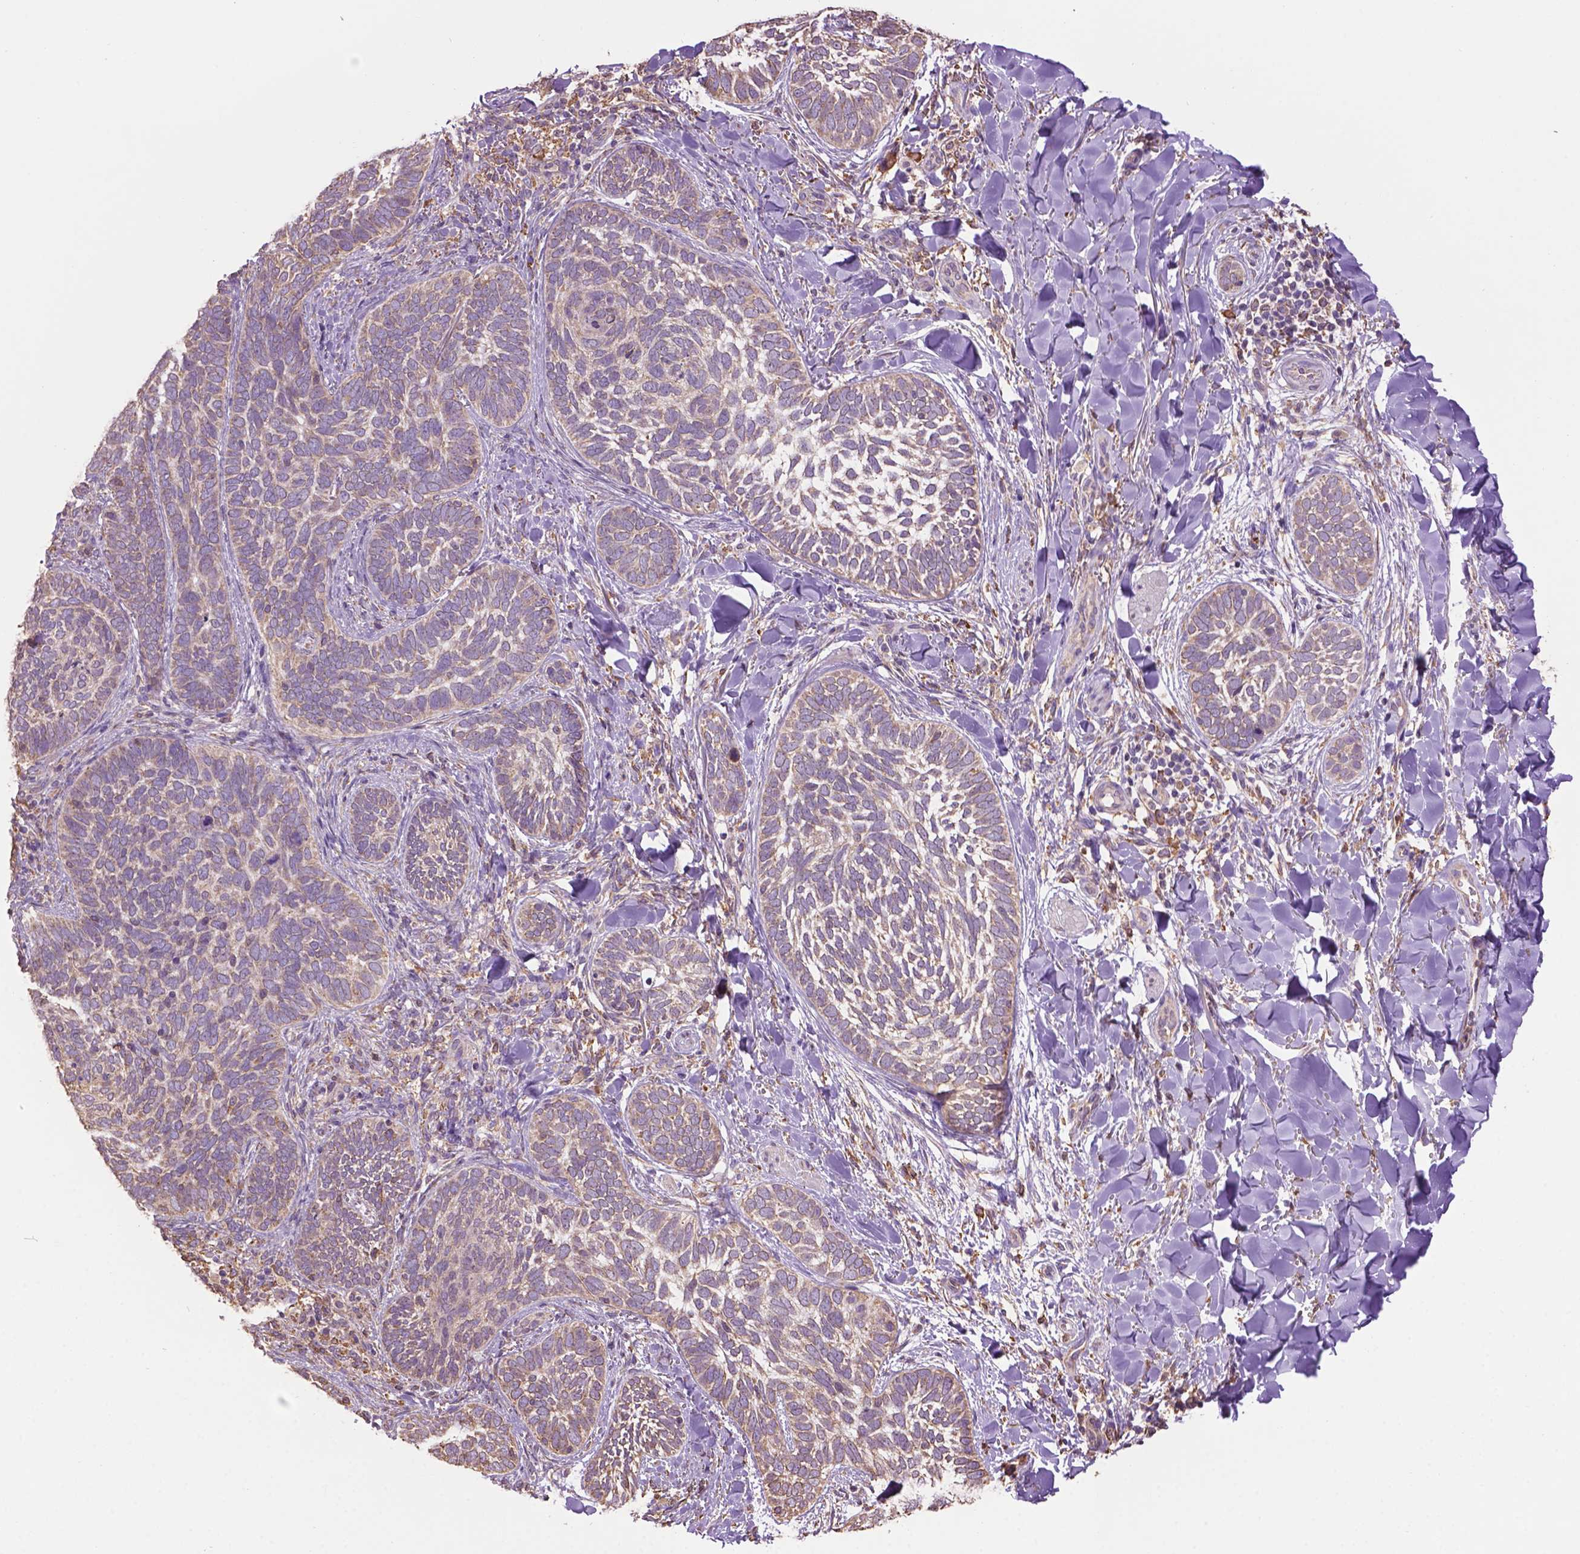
{"staining": {"intensity": "weak", "quantity": "25%-75%", "location": "cytoplasmic/membranous"}, "tissue": "skin cancer", "cell_type": "Tumor cells", "image_type": "cancer", "snomed": [{"axis": "morphology", "description": "Normal tissue, NOS"}, {"axis": "morphology", "description": "Basal cell carcinoma"}, {"axis": "topography", "description": "Skin"}], "caption": "Protein analysis of skin basal cell carcinoma tissue shows weak cytoplasmic/membranous staining in approximately 25%-75% of tumor cells. The protein is stained brown, and the nuclei are stained in blue (DAB (3,3'-diaminobenzidine) IHC with brightfield microscopy, high magnification).", "gene": "PPP2R5E", "patient": {"sex": "male", "age": 46}}